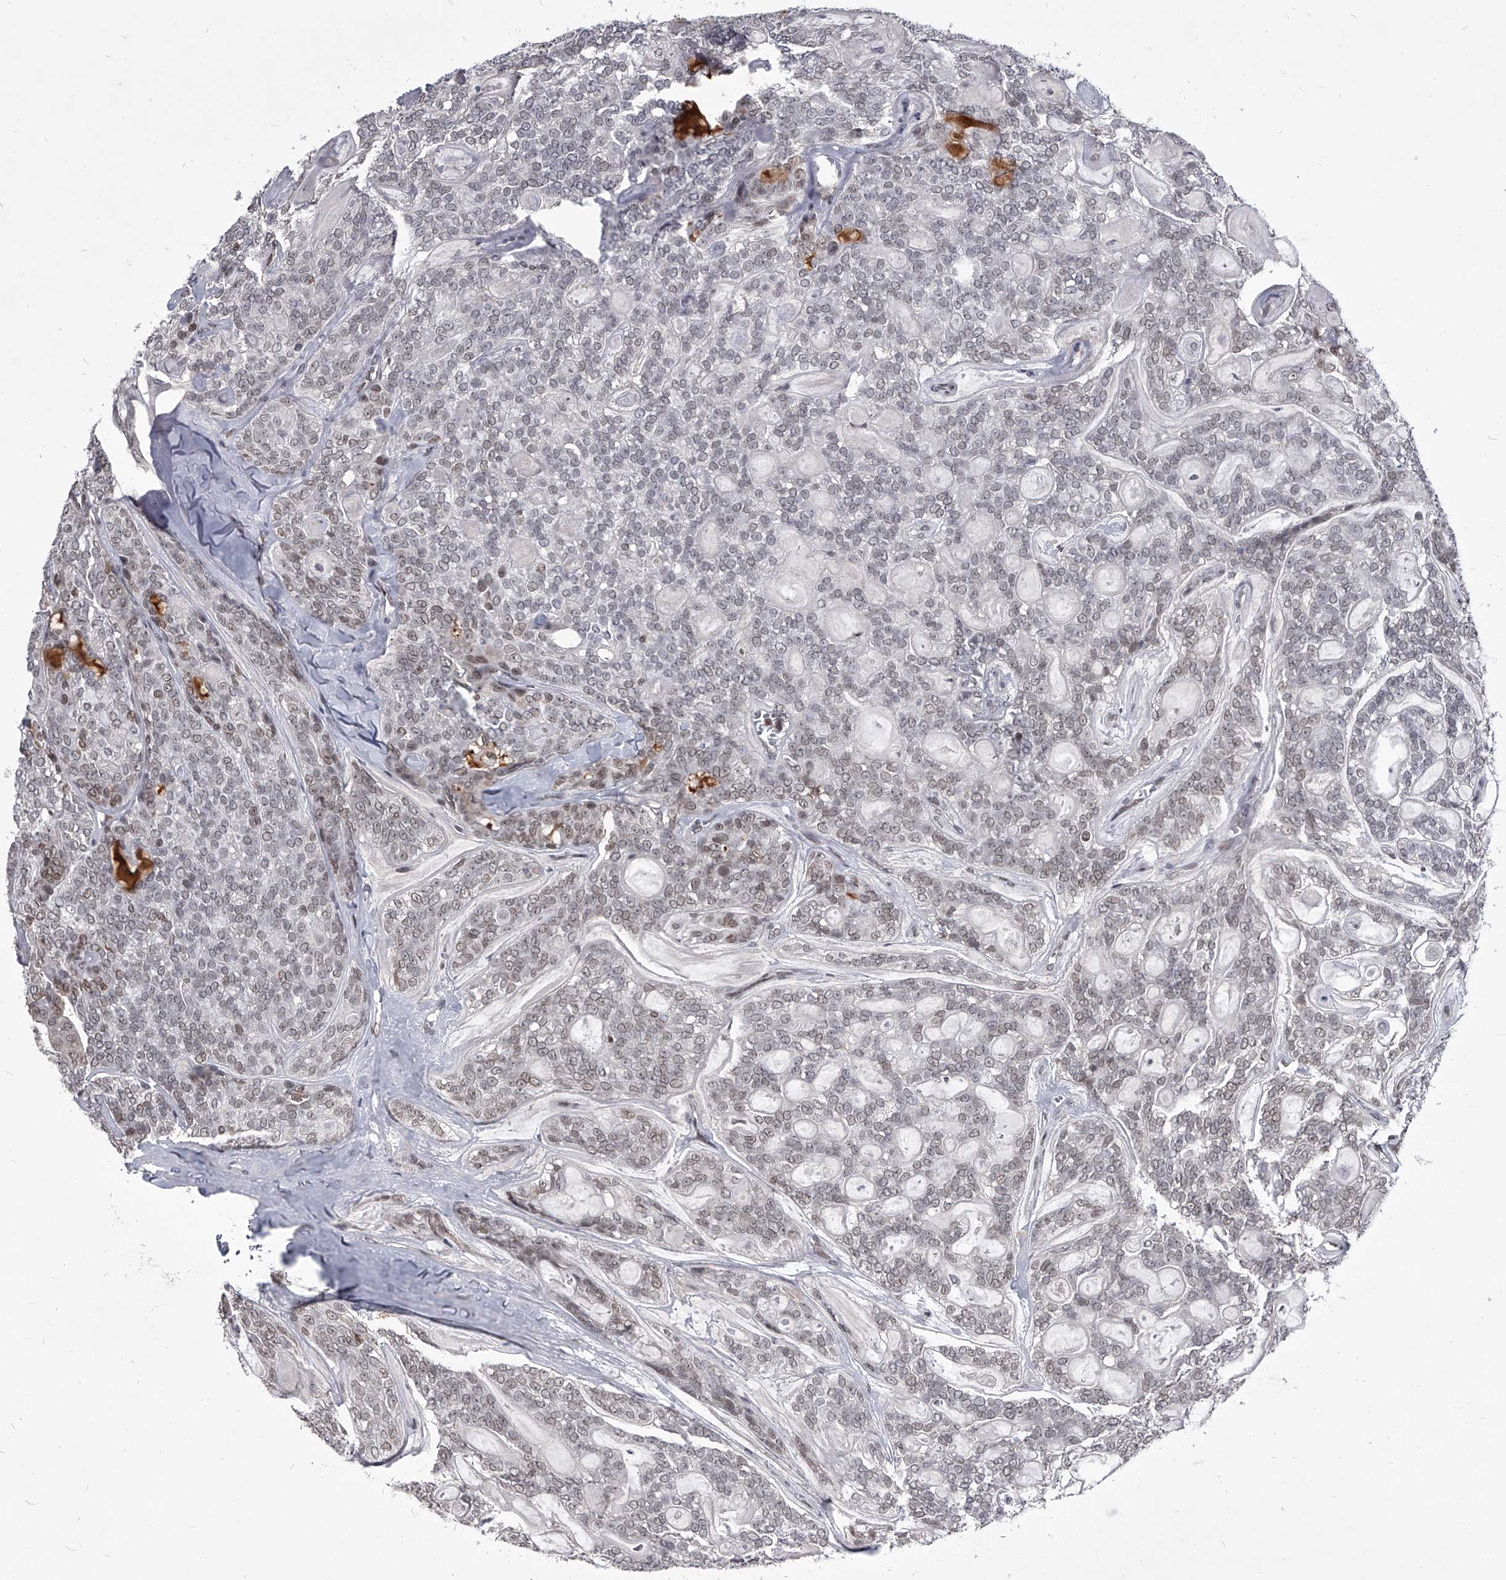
{"staining": {"intensity": "weak", "quantity": "<25%", "location": "nuclear"}, "tissue": "head and neck cancer", "cell_type": "Tumor cells", "image_type": "cancer", "snomed": [{"axis": "morphology", "description": "Adenocarcinoma, NOS"}, {"axis": "topography", "description": "Head-Neck"}], "caption": "Immunohistochemical staining of adenocarcinoma (head and neck) exhibits no significant expression in tumor cells.", "gene": "PPIL4", "patient": {"sex": "male", "age": 66}}